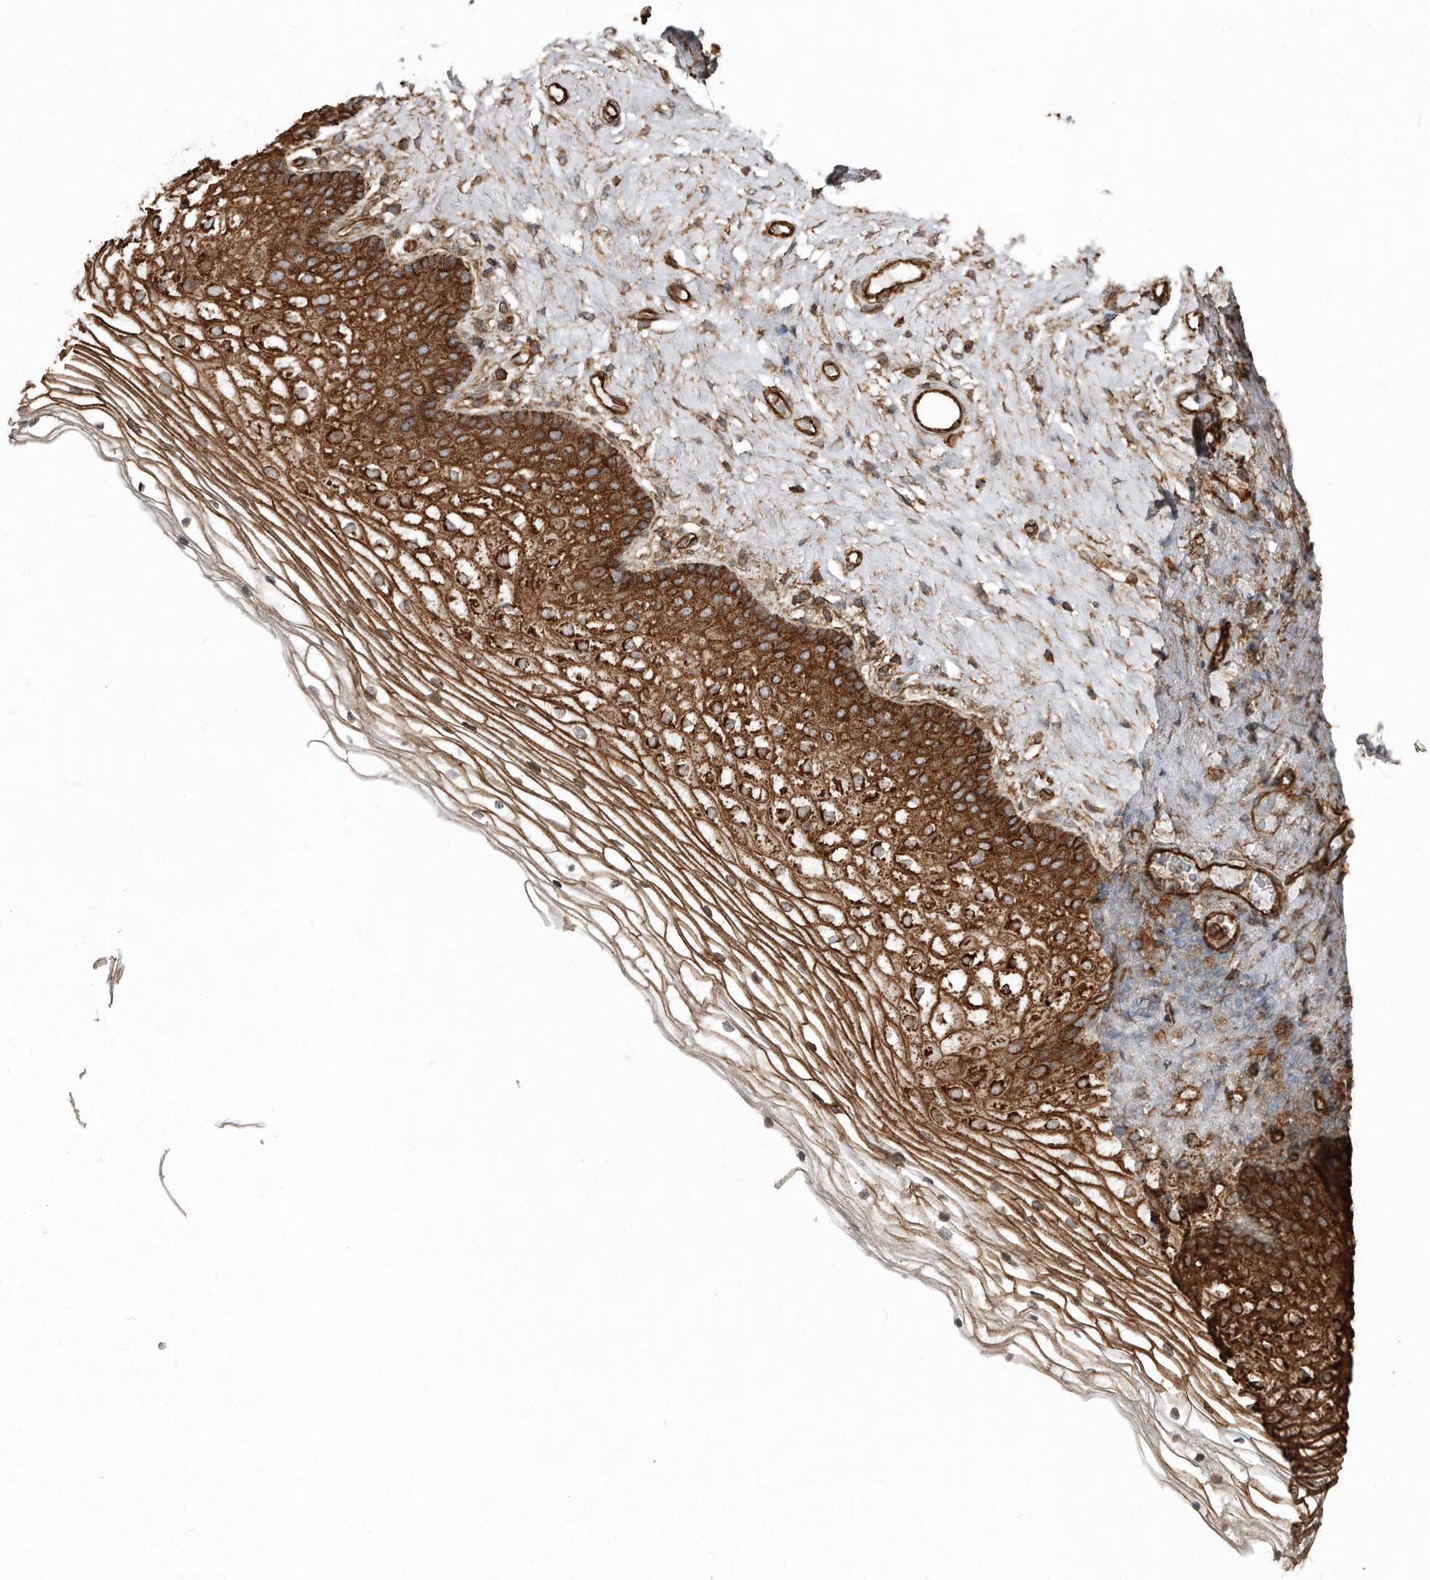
{"staining": {"intensity": "strong", "quantity": ">75%", "location": "cytoplasmic/membranous"}, "tissue": "vagina", "cell_type": "Squamous epithelial cells", "image_type": "normal", "snomed": [{"axis": "morphology", "description": "Normal tissue, NOS"}, {"axis": "topography", "description": "Vagina"}], "caption": "An immunohistochemistry (IHC) micrograph of benign tissue is shown. Protein staining in brown highlights strong cytoplasmic/membranous positivity in vagina within squamous epithelial cells. Nuclei are stained in blue.", "gene": "SNAP47", "patient": {"sex": "female", "age": 60}}